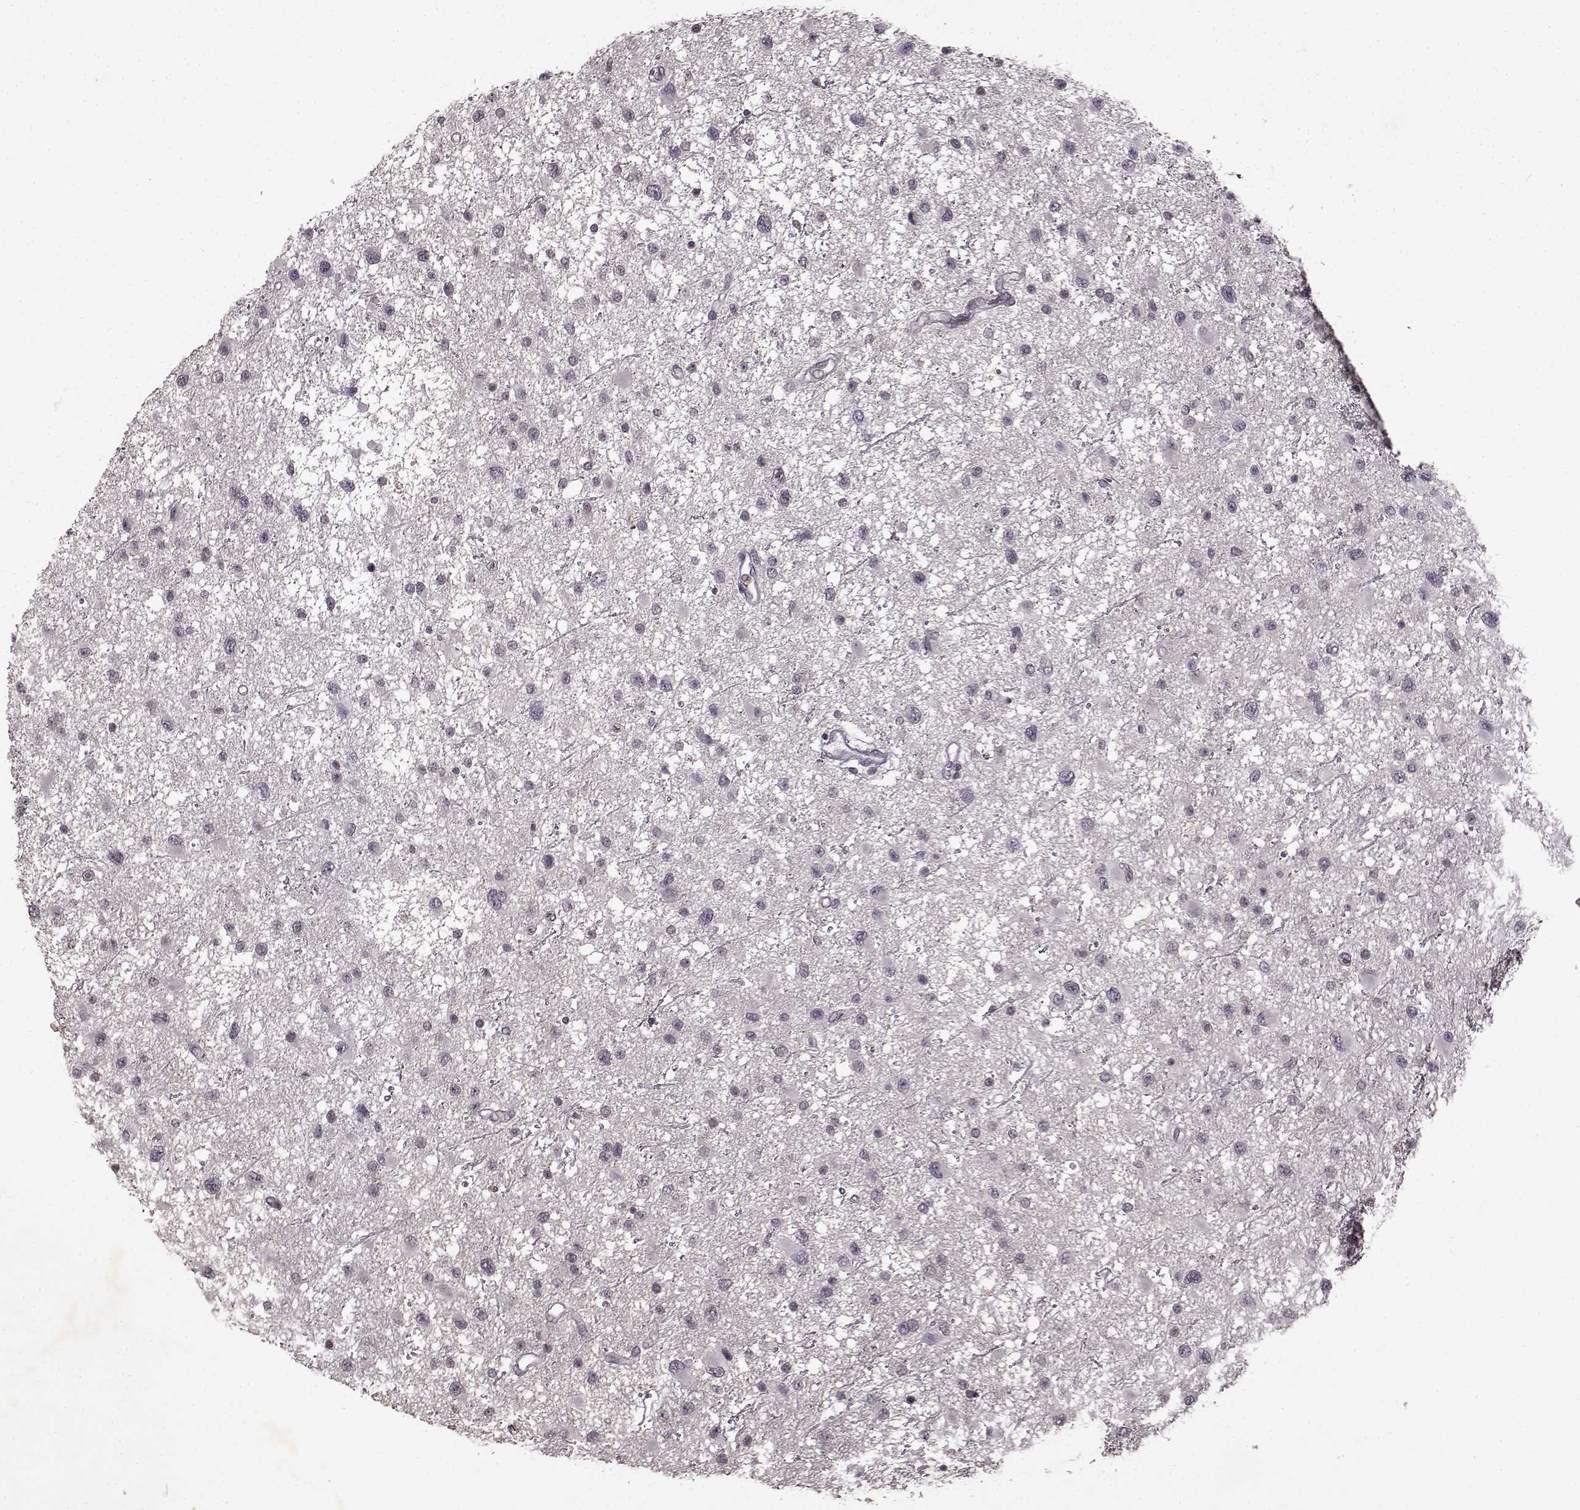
{"staining": {"intensity": "negative", "quantity": "none", "location": "none"}, "tissue": "glioma", "cell_type": "Tumor cells", "image_type": "cancer", "snomed": [{"axis": "morphology", "description": "Glioma, malignant, Low grade"}, {"axis": "topography", "description": "Brain"}], "caption": "DAB (3,3'-diaminobenzidine) immunohistochemical staining of glioma exhibits no significant expression in tumor cells. (DAB (3,3'-diaminobenzidine) immunohistochemistry, high magnification).", "gene": "LHB", "patient": {"sex": "female", "age": 32}}